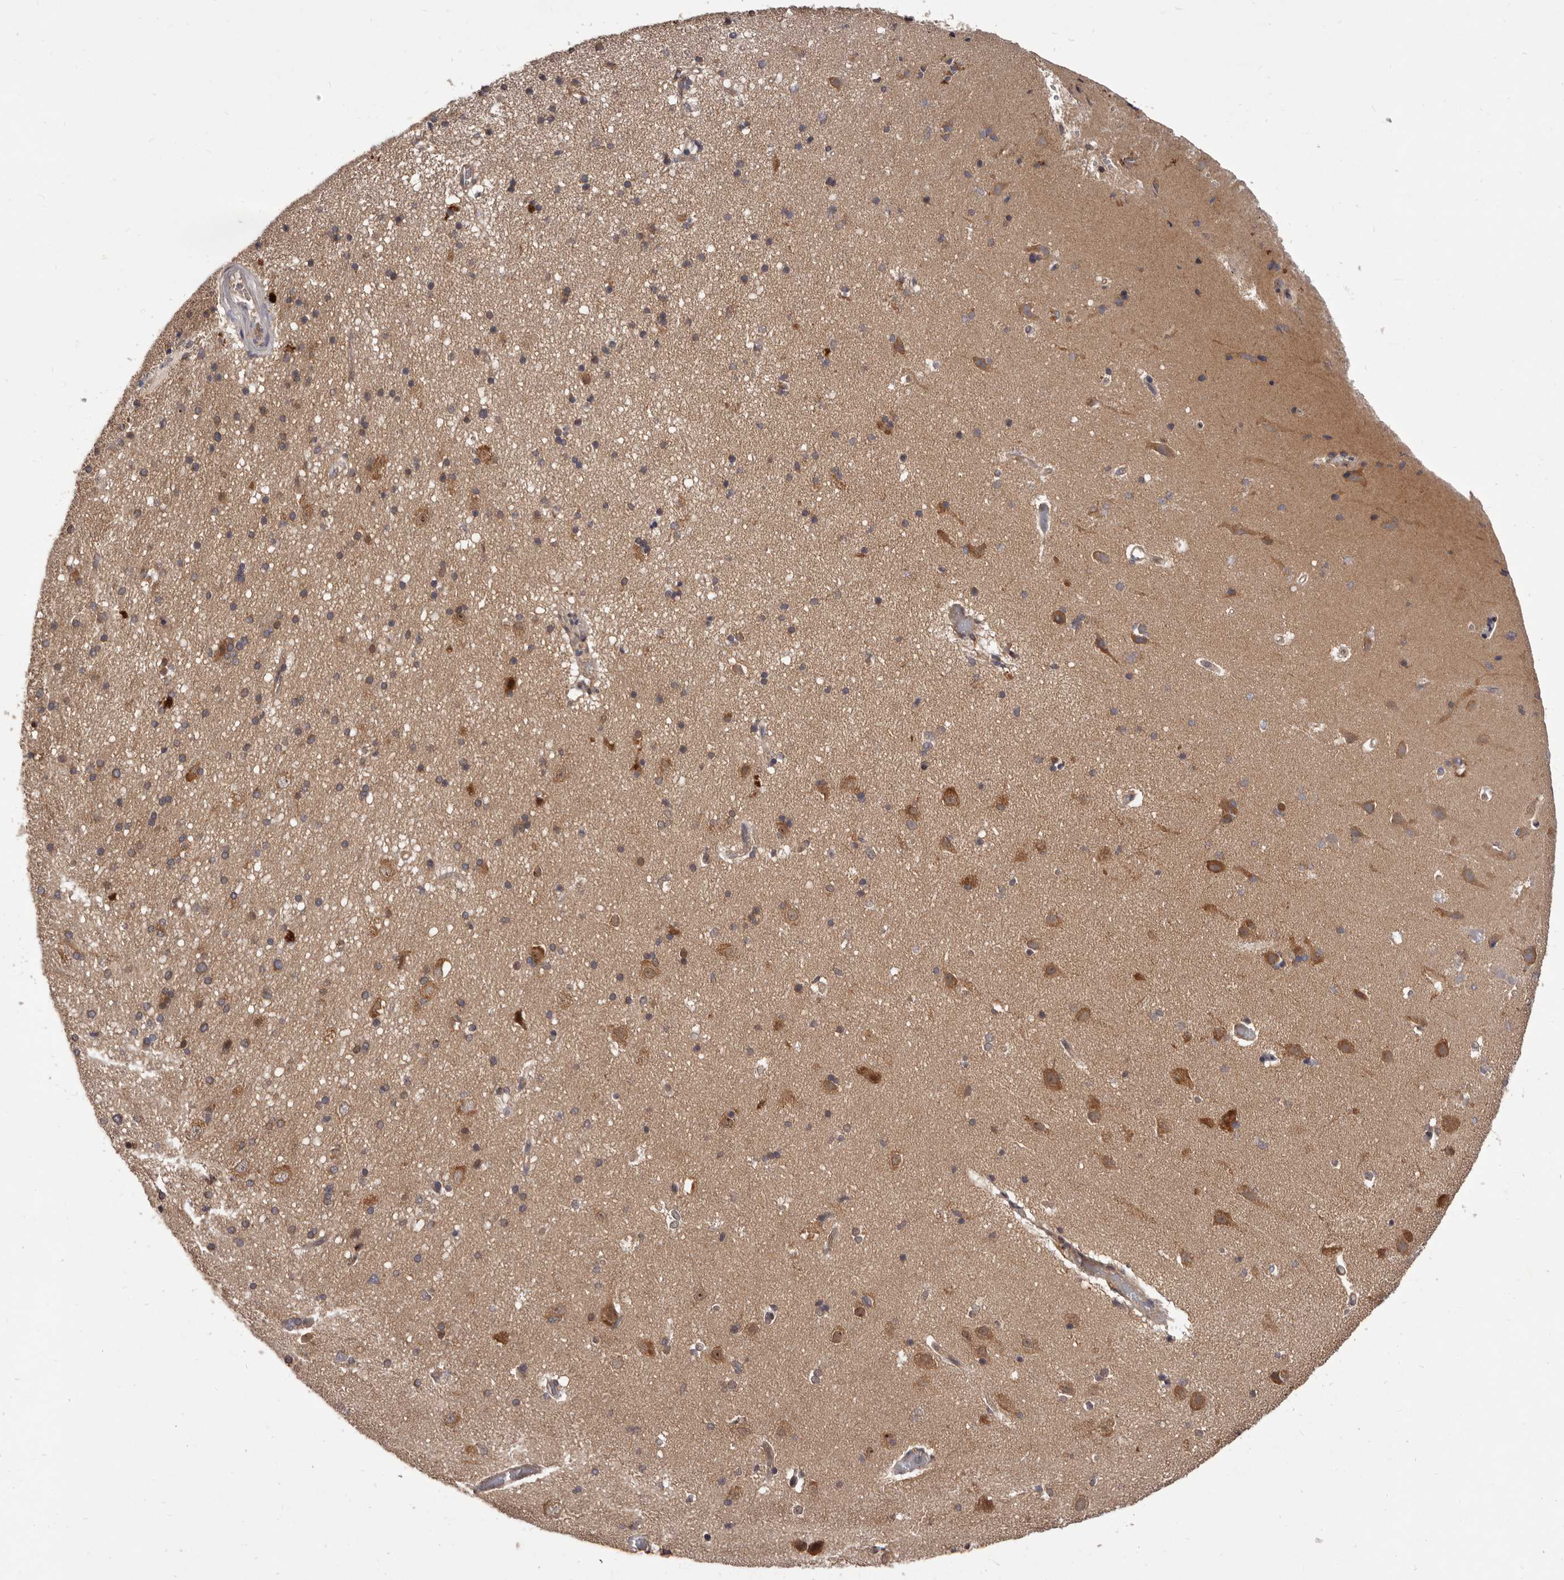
{"staining": {"intensity": "weak", "quantity": "25%-75%", "location": "cytoplasmic/membranous"}, "tissue": "cerebral cortex", "cell_type": "Endothelial cells", "image_type": "normal", "snomed": [{"axis": "morphology", "description": "Normal tissue, NOS"}, {"axis": "topography", "description": "Cerebral cortex"}], "caption": "Brown immunohistochemical staining in unremarkable cerebral cortex demonstrates weak cytoplasmic/membranous expression in about 25%-75% of endothelial cells.", "gene": "HBS1L", "patient": {"sex": "male", "age": 34}}